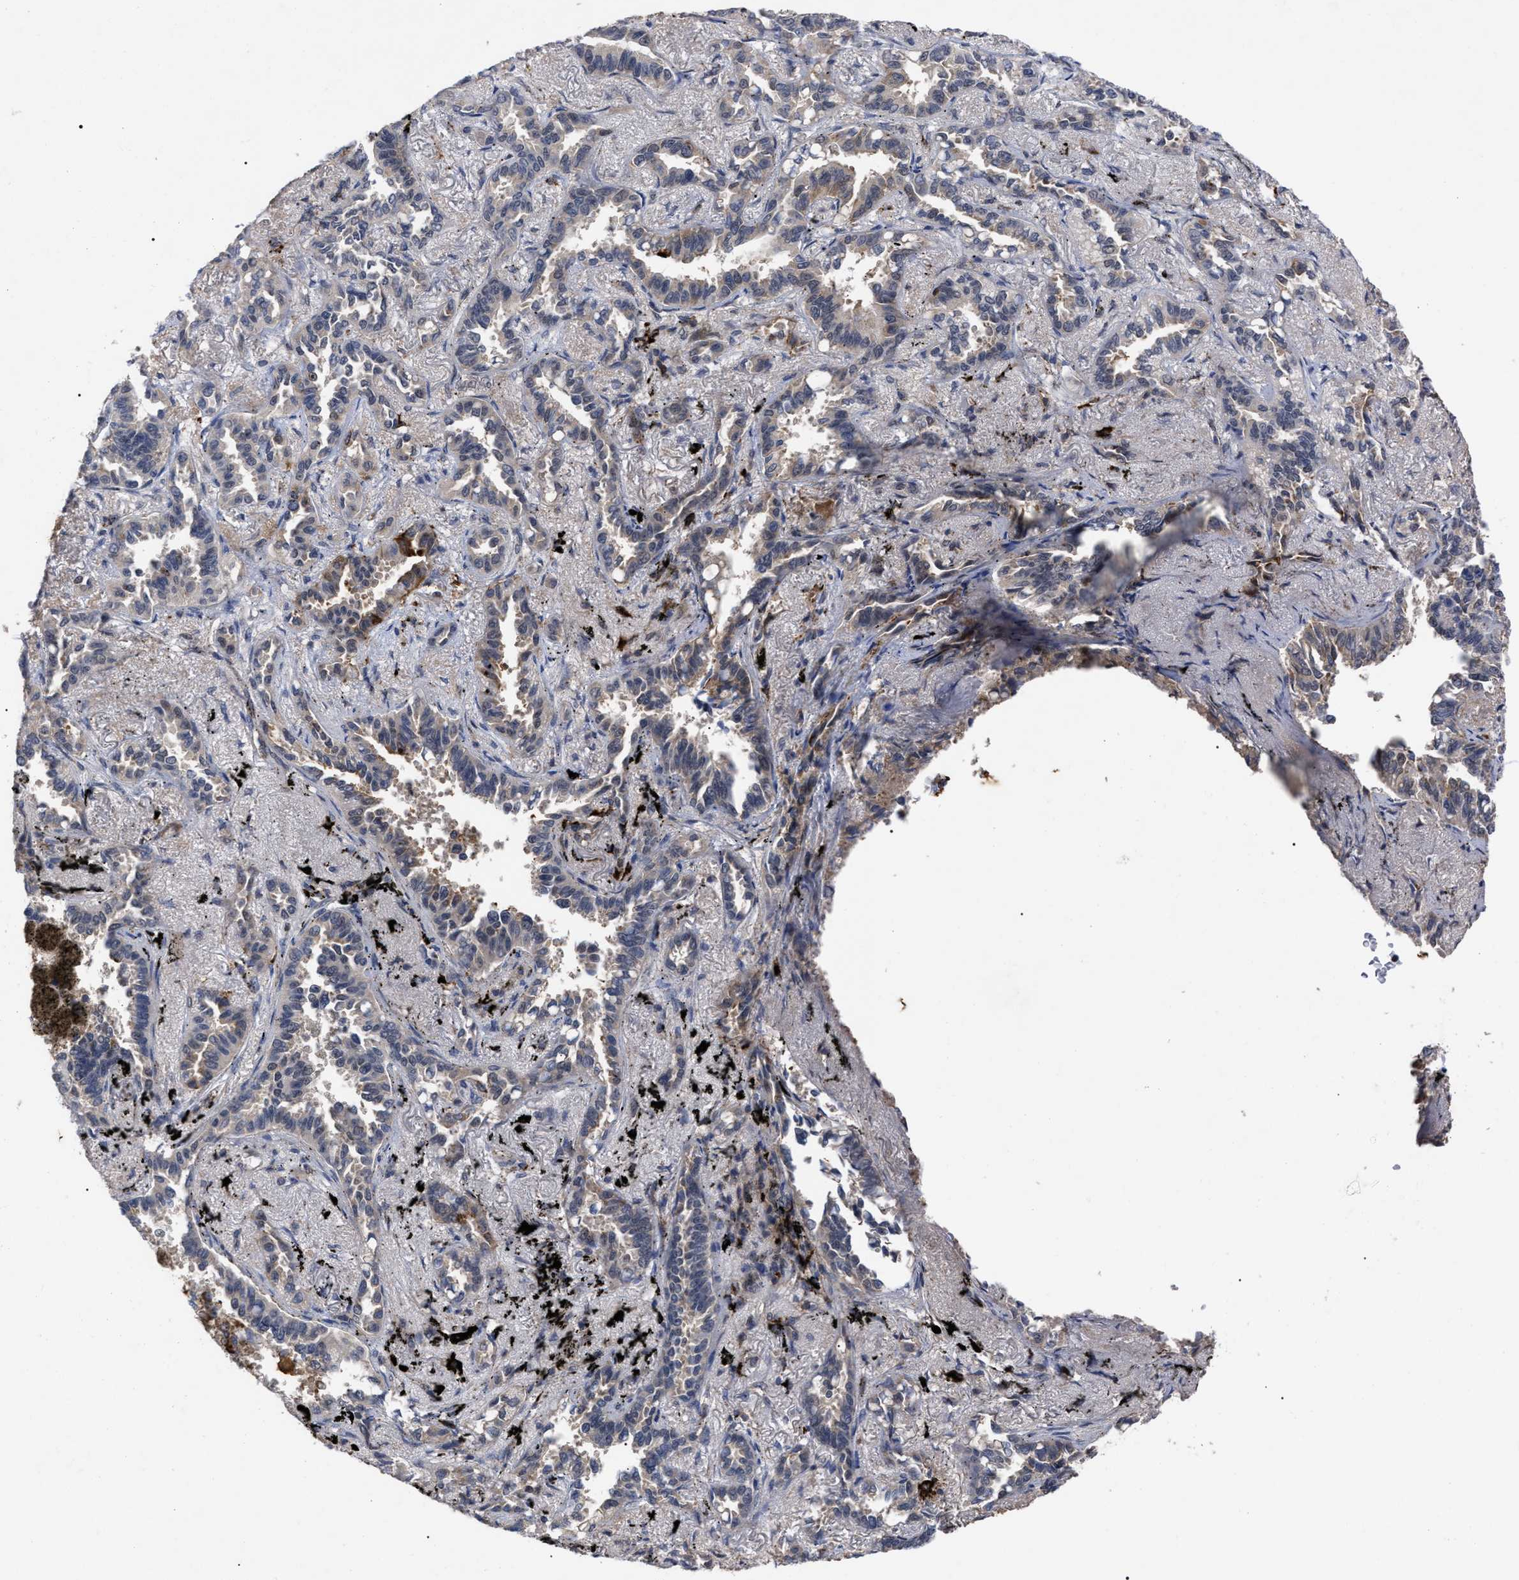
{"staining": {"intensity": "weak", "quantity": "<25%", "location": "cytoplasmic/membranous"}, "tissue": "lung cancer", "cell_type": "Tumor cells", "image_type": "cancer", "snomed": [{"axis": "morphology", "description": "Adenocarcinoma, NOS"}, {"axis": "topography", "description": "Lung"}], "caption": "A high-resolution image shows immunohistochemistry (IHC) staining of lung cancer, which shows no significant staining in tumor cells. Brightfield microscopy of IHC stained with DAB (3,3'-diaminobenzidine) (brown) and hematoxylin (blue), captured at high magnification.", "gene": "UPF1", "patient": {"sex": "male", "age": 59}}